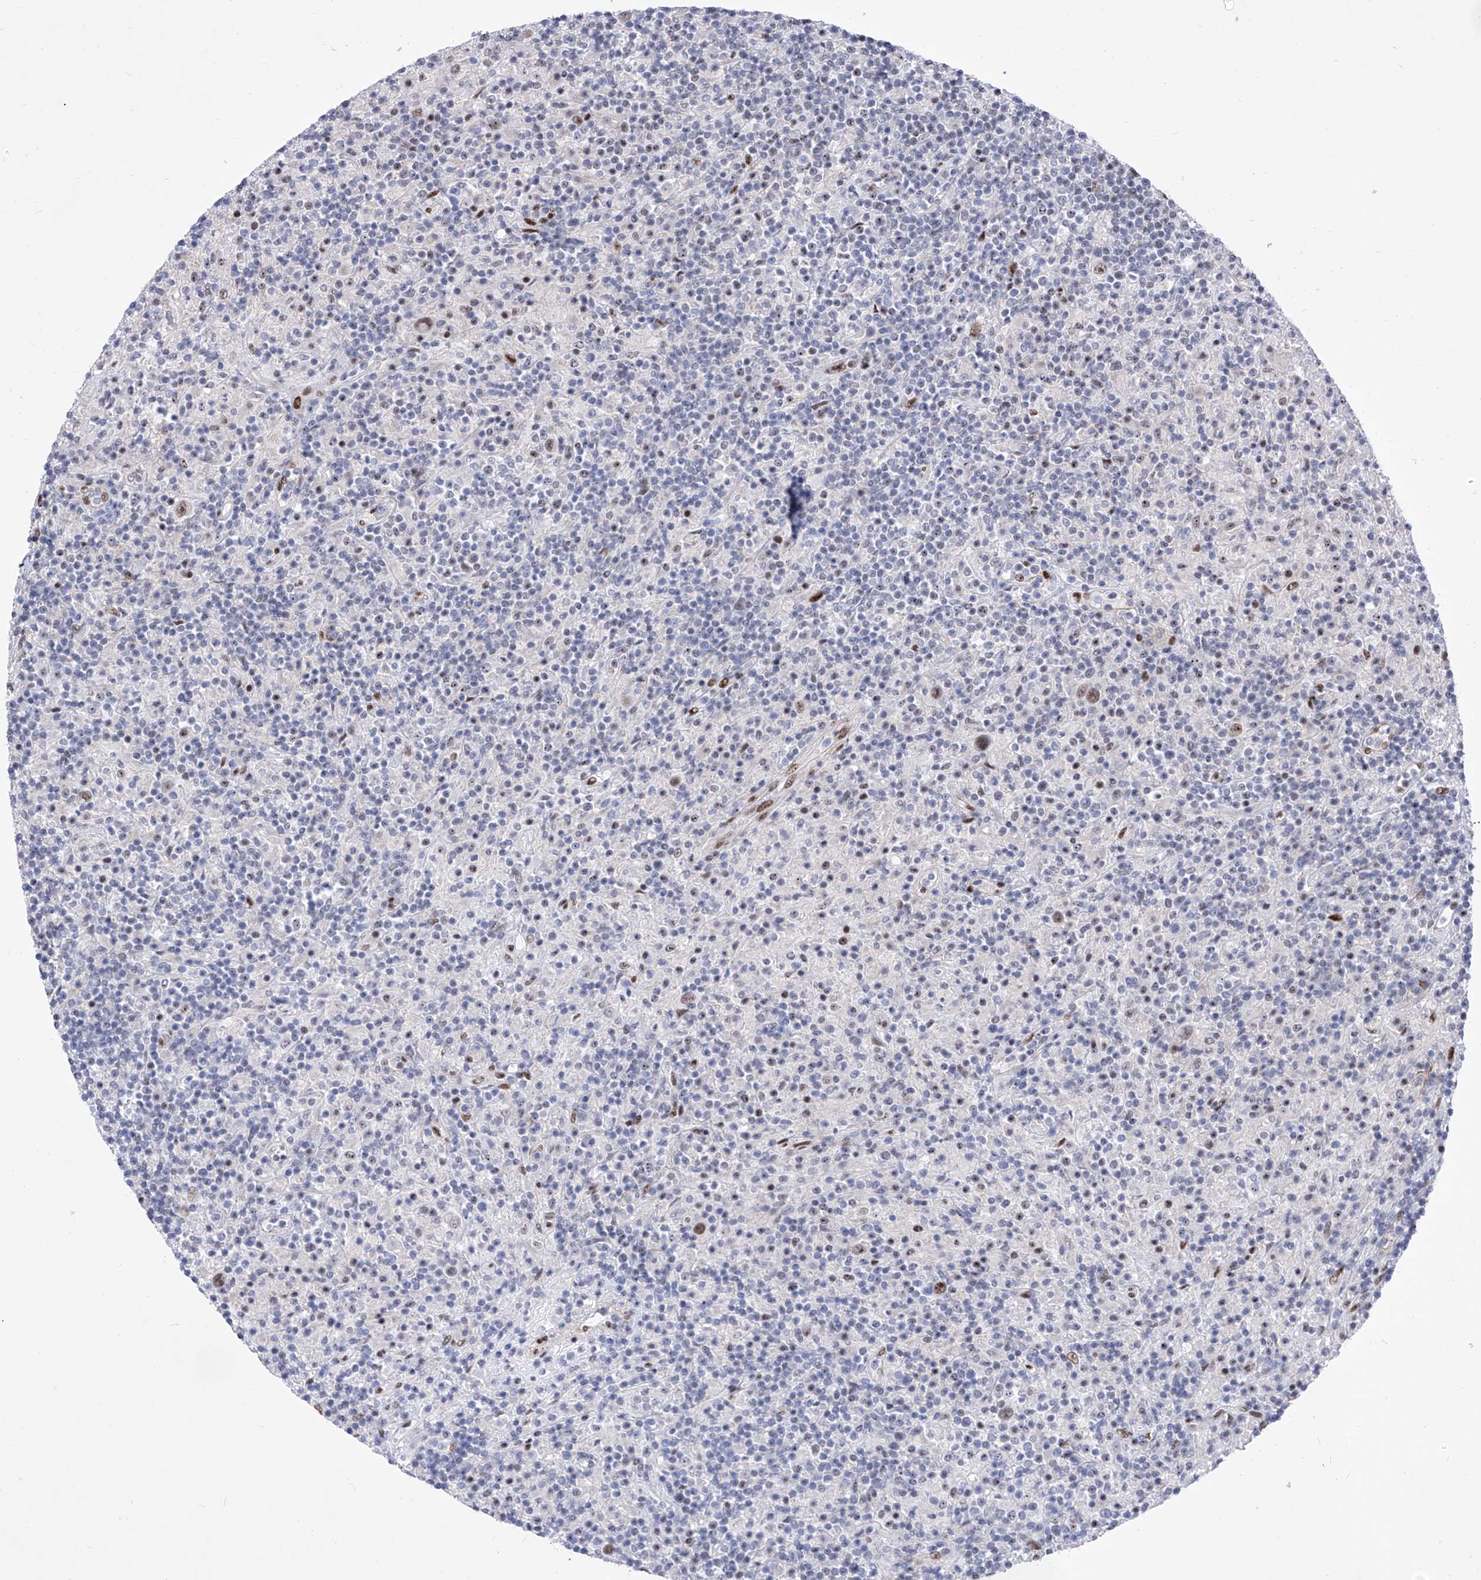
{"staining": {"intensity": "moderate", "quantity": ">75%", "location": "nuclear"}, "tissue": "lymphoma", "cell_type": "Tumor cells", "image_type": "cancer", "snomed": [{"axis": "morphology", "description": "Hodgkin's disease, NOS"}, {"axis": "topography", "description": "Lymph node"}], "caption": "Immunohistochemical staining of lymphoma shows medium levels of moderate nuclear protein positivity in approximately >75% of tumor cells.", "gene": "ATN1", "patient": {"sex": "male", "age": 70}}